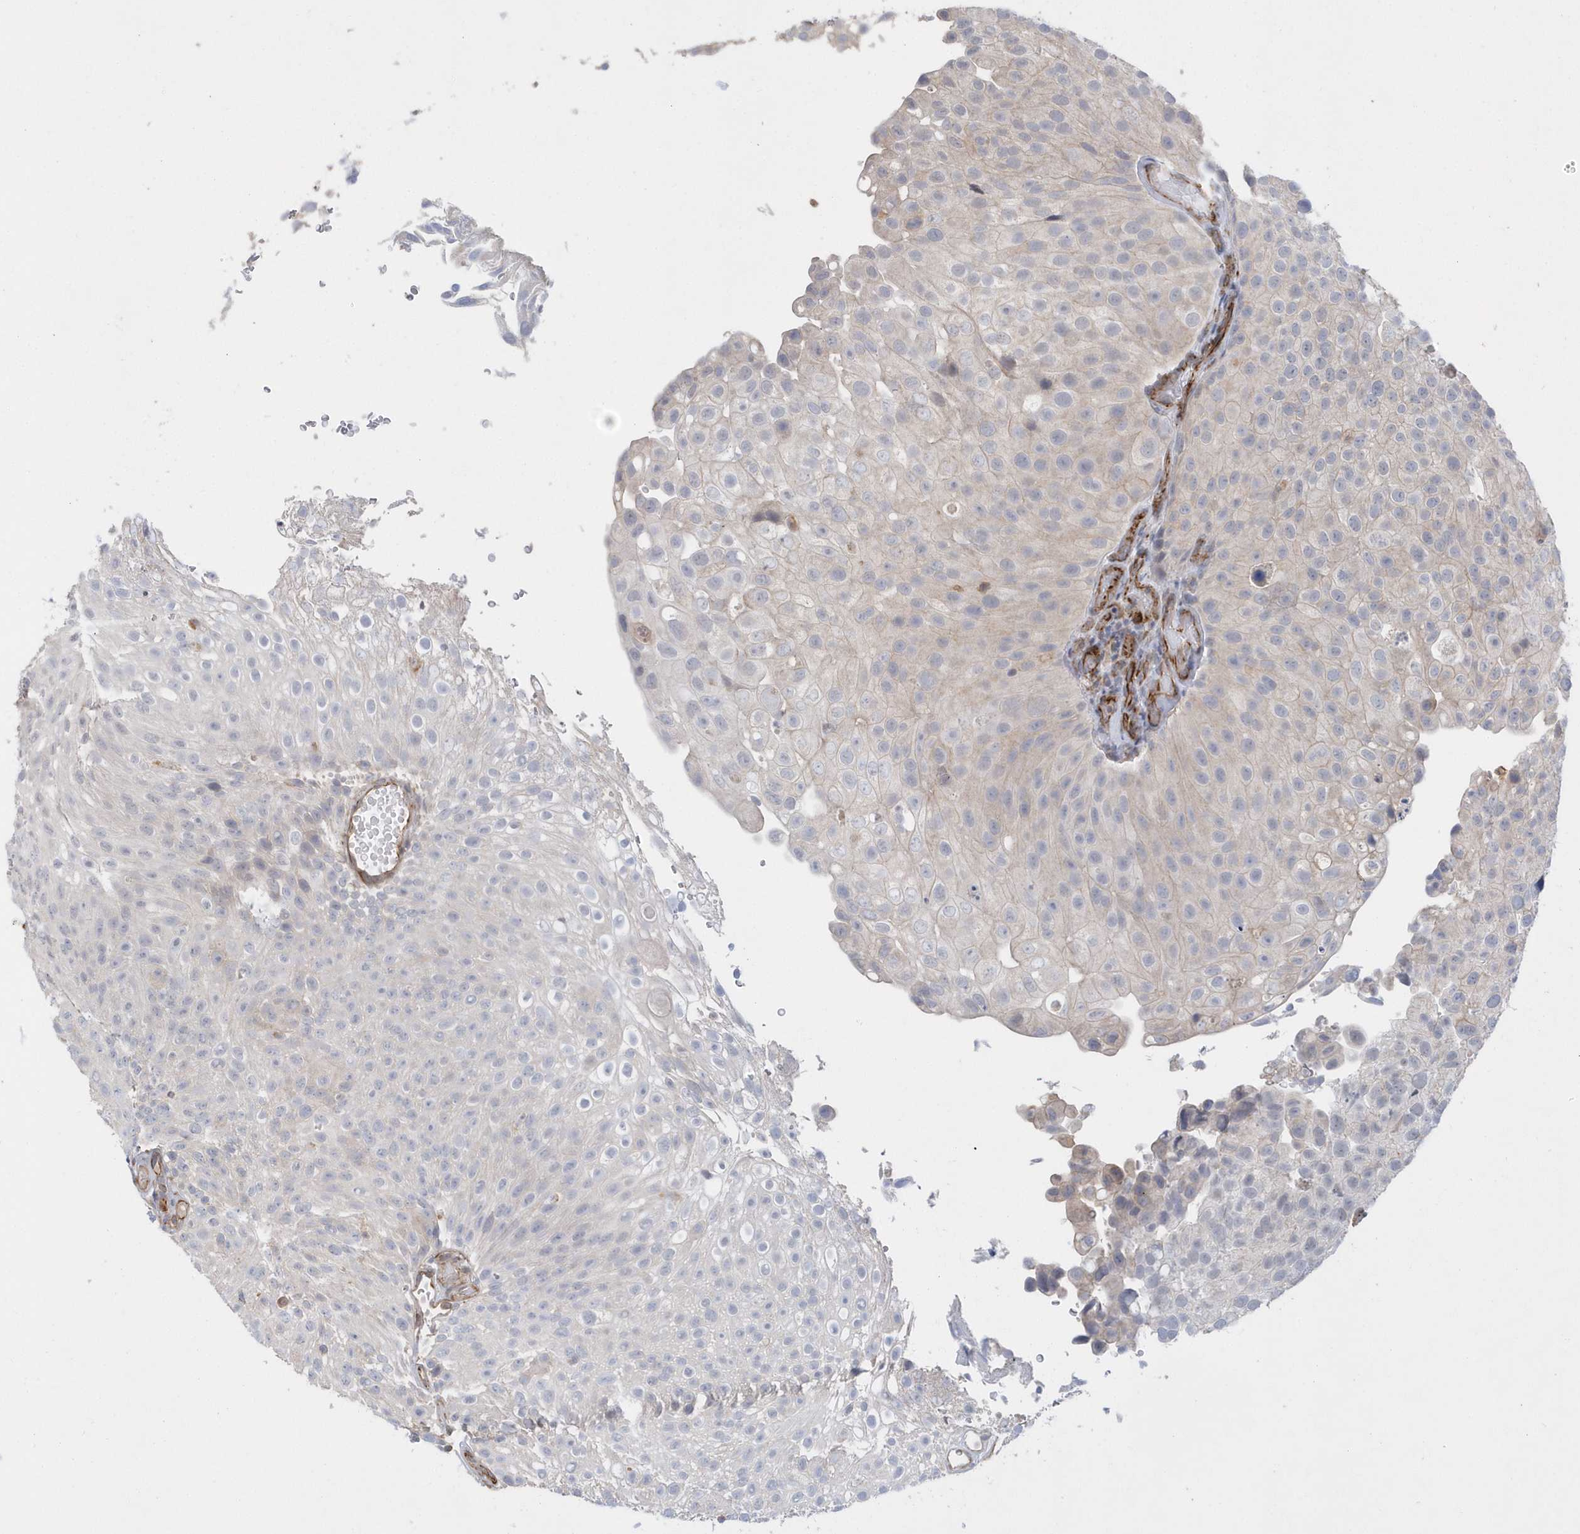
{"staining": {"intensity": "negative", "quantity": "none", "location": "none"}, "tissue": "urothelial cancer", "cell_type": "Tumor cells", "image_type": "cancer", "snomed": [{"axis": "morphology", "description": "Urothelial carcinoma, Low grade"}, {"axis": "topography", "description": "Urinary bladder"}], "caption": "Urothelial carcinoma (low-grade) was stained to show a protein in brown. There is no significant positivity in tumor cells.", "gene": "RAB17", "patient": {"sex": "male", "age": 78}}